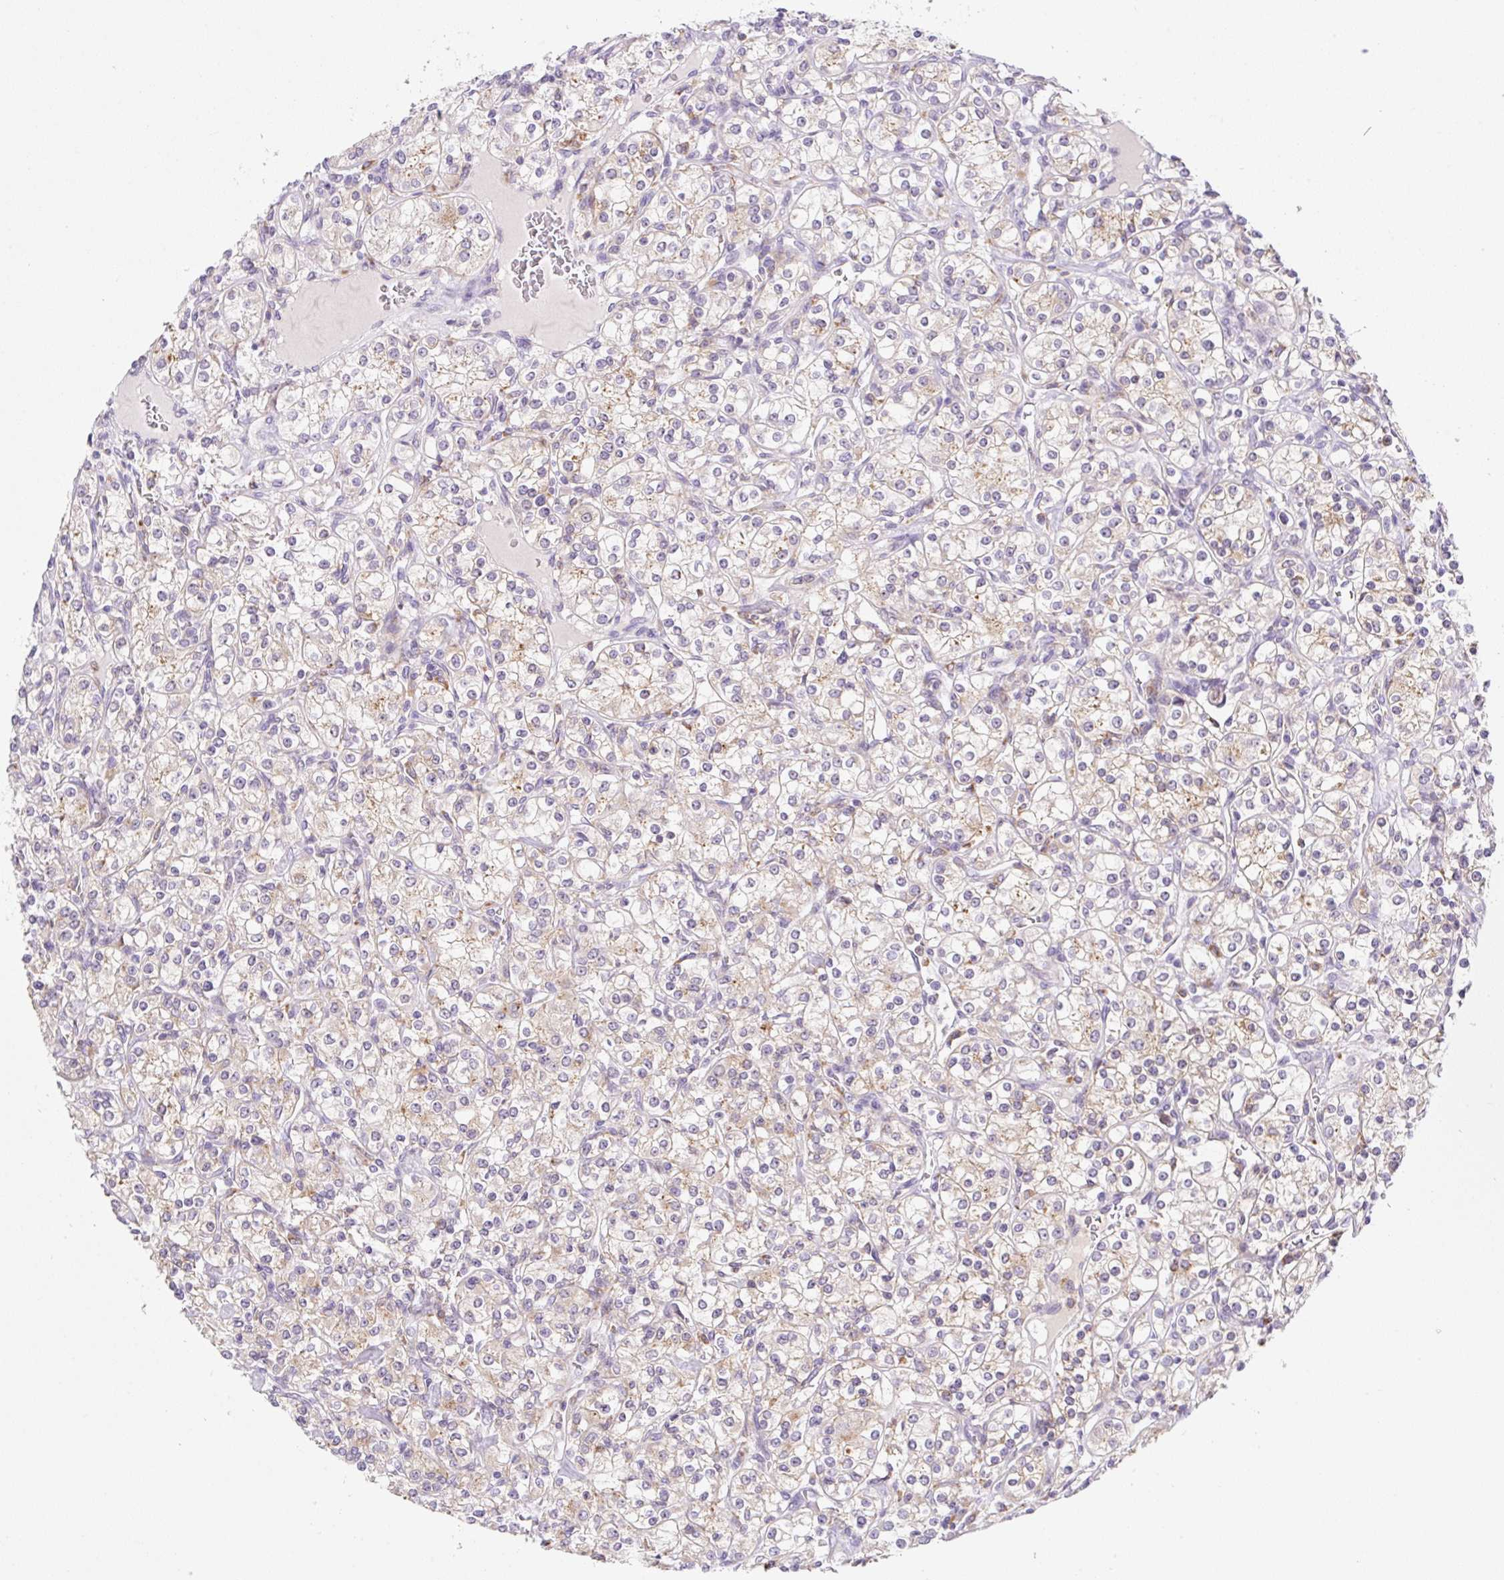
{"staining": {"intensity": "negative", "quantity": "none", "location": "none"}, "tissue": "renal cancer", "cell_type": "Tumor cells", "image_type": "cancer", "snomed": [{"axis": "morphology", "description": "Adenocarcinoma, NOS"}, {"axis": "topography", "description": "Kidney"}], "caption": "Immunohistochemical staining of renal adenocarcinoma exhibits no significant positivity in tumor cells.", "gene": "CEBPZOS", "patient": {"sex": "male", "age": 77}}